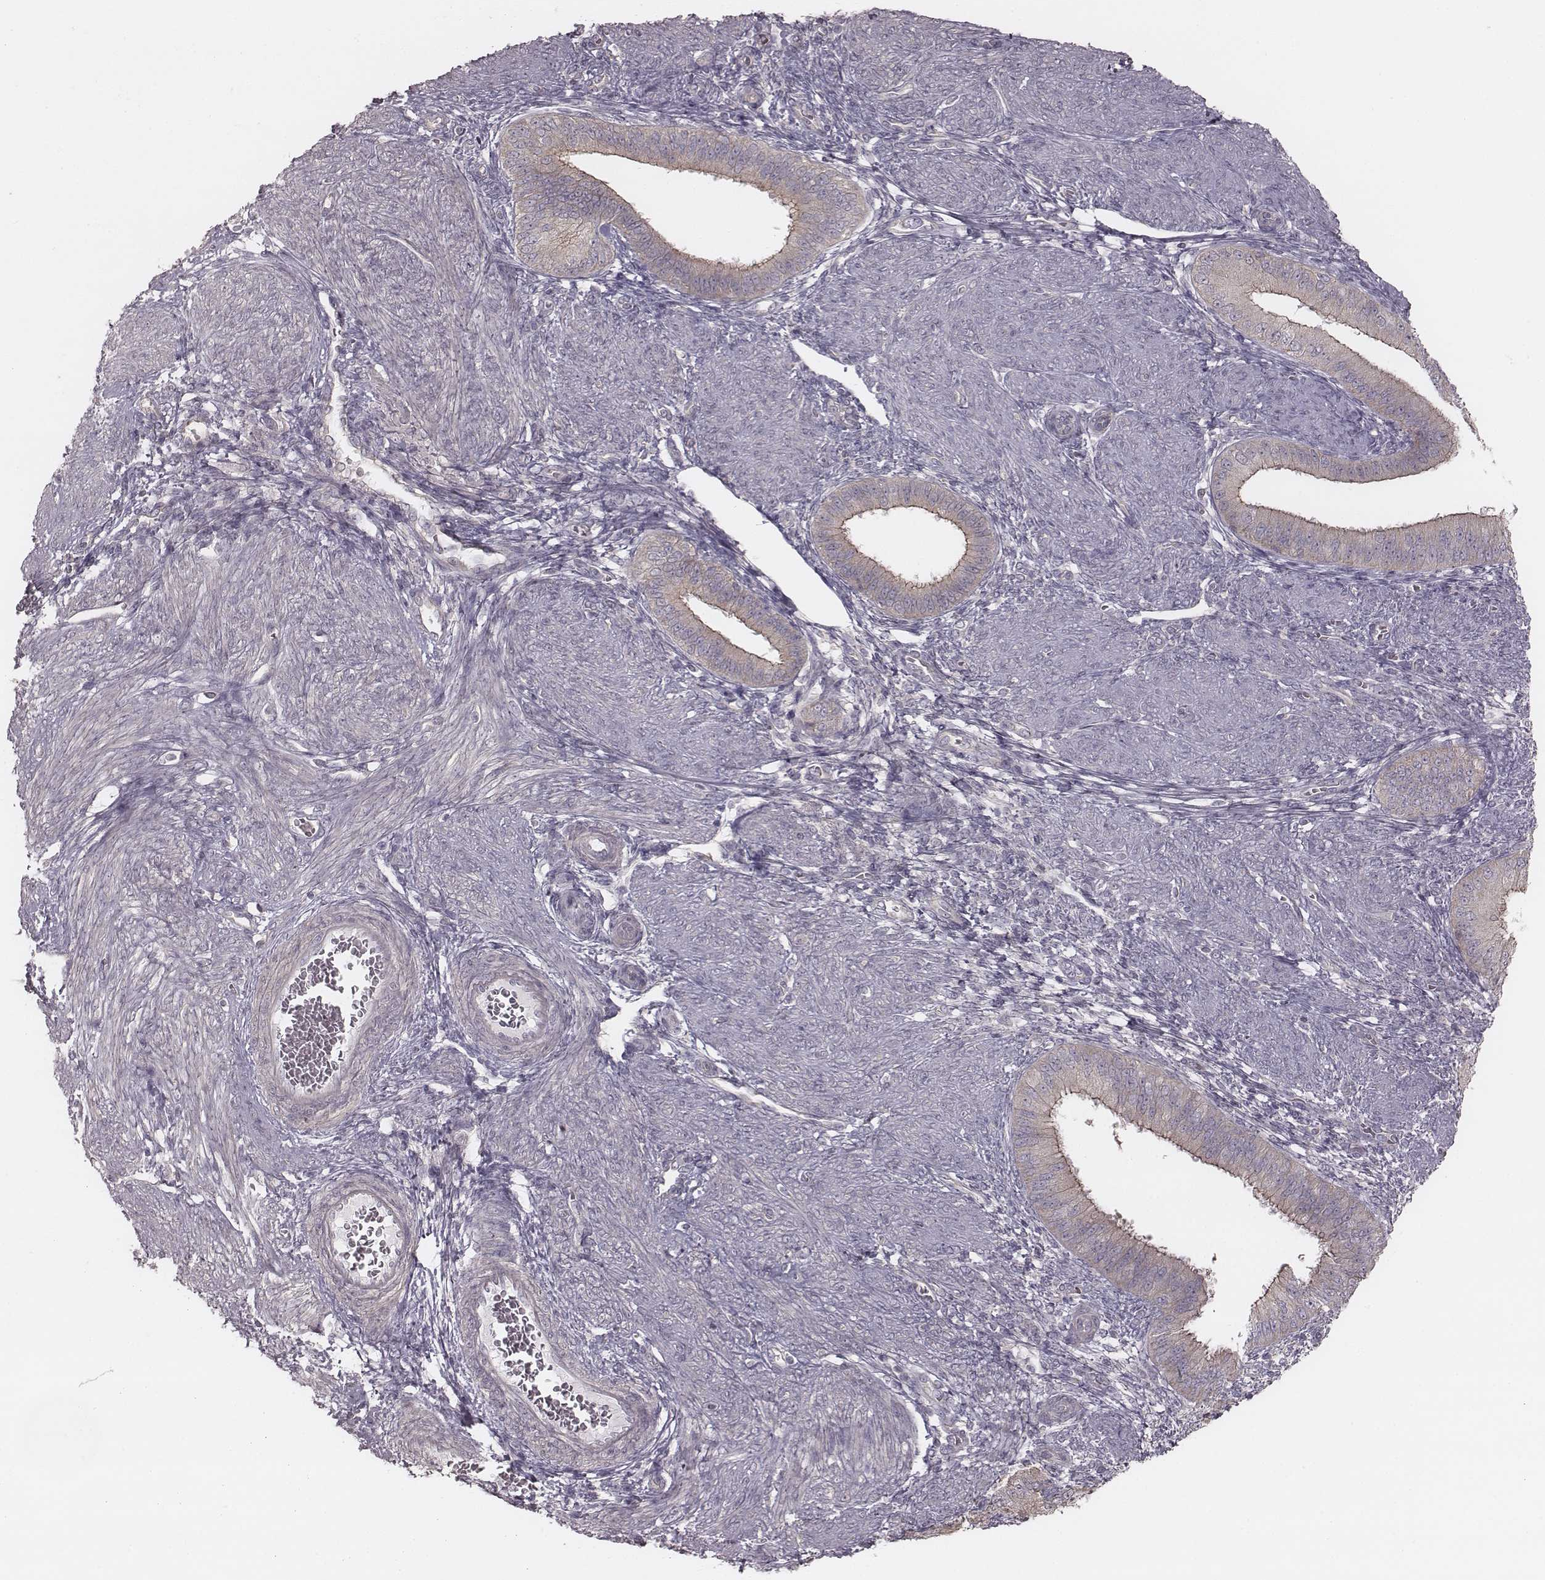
{"staining": {"intensity": "negative", "quantity": "none", "location": "none"}, "tissue": "endometrium", "cell_type": "Cells in endometrial stroma", "image_type": "normal", "snomed": [{"axis": "morphology", "description": "Normal tissue, NOS"}, {"axis": "topography", "description": "Endometrium"}], "caption": "Immunohistochemical staining of unremarkable human endometrium shows no significant staining in cells in endometrial stroma.", "gene": "TDRD5", "patient": {"sex": "female", "age": 39}}